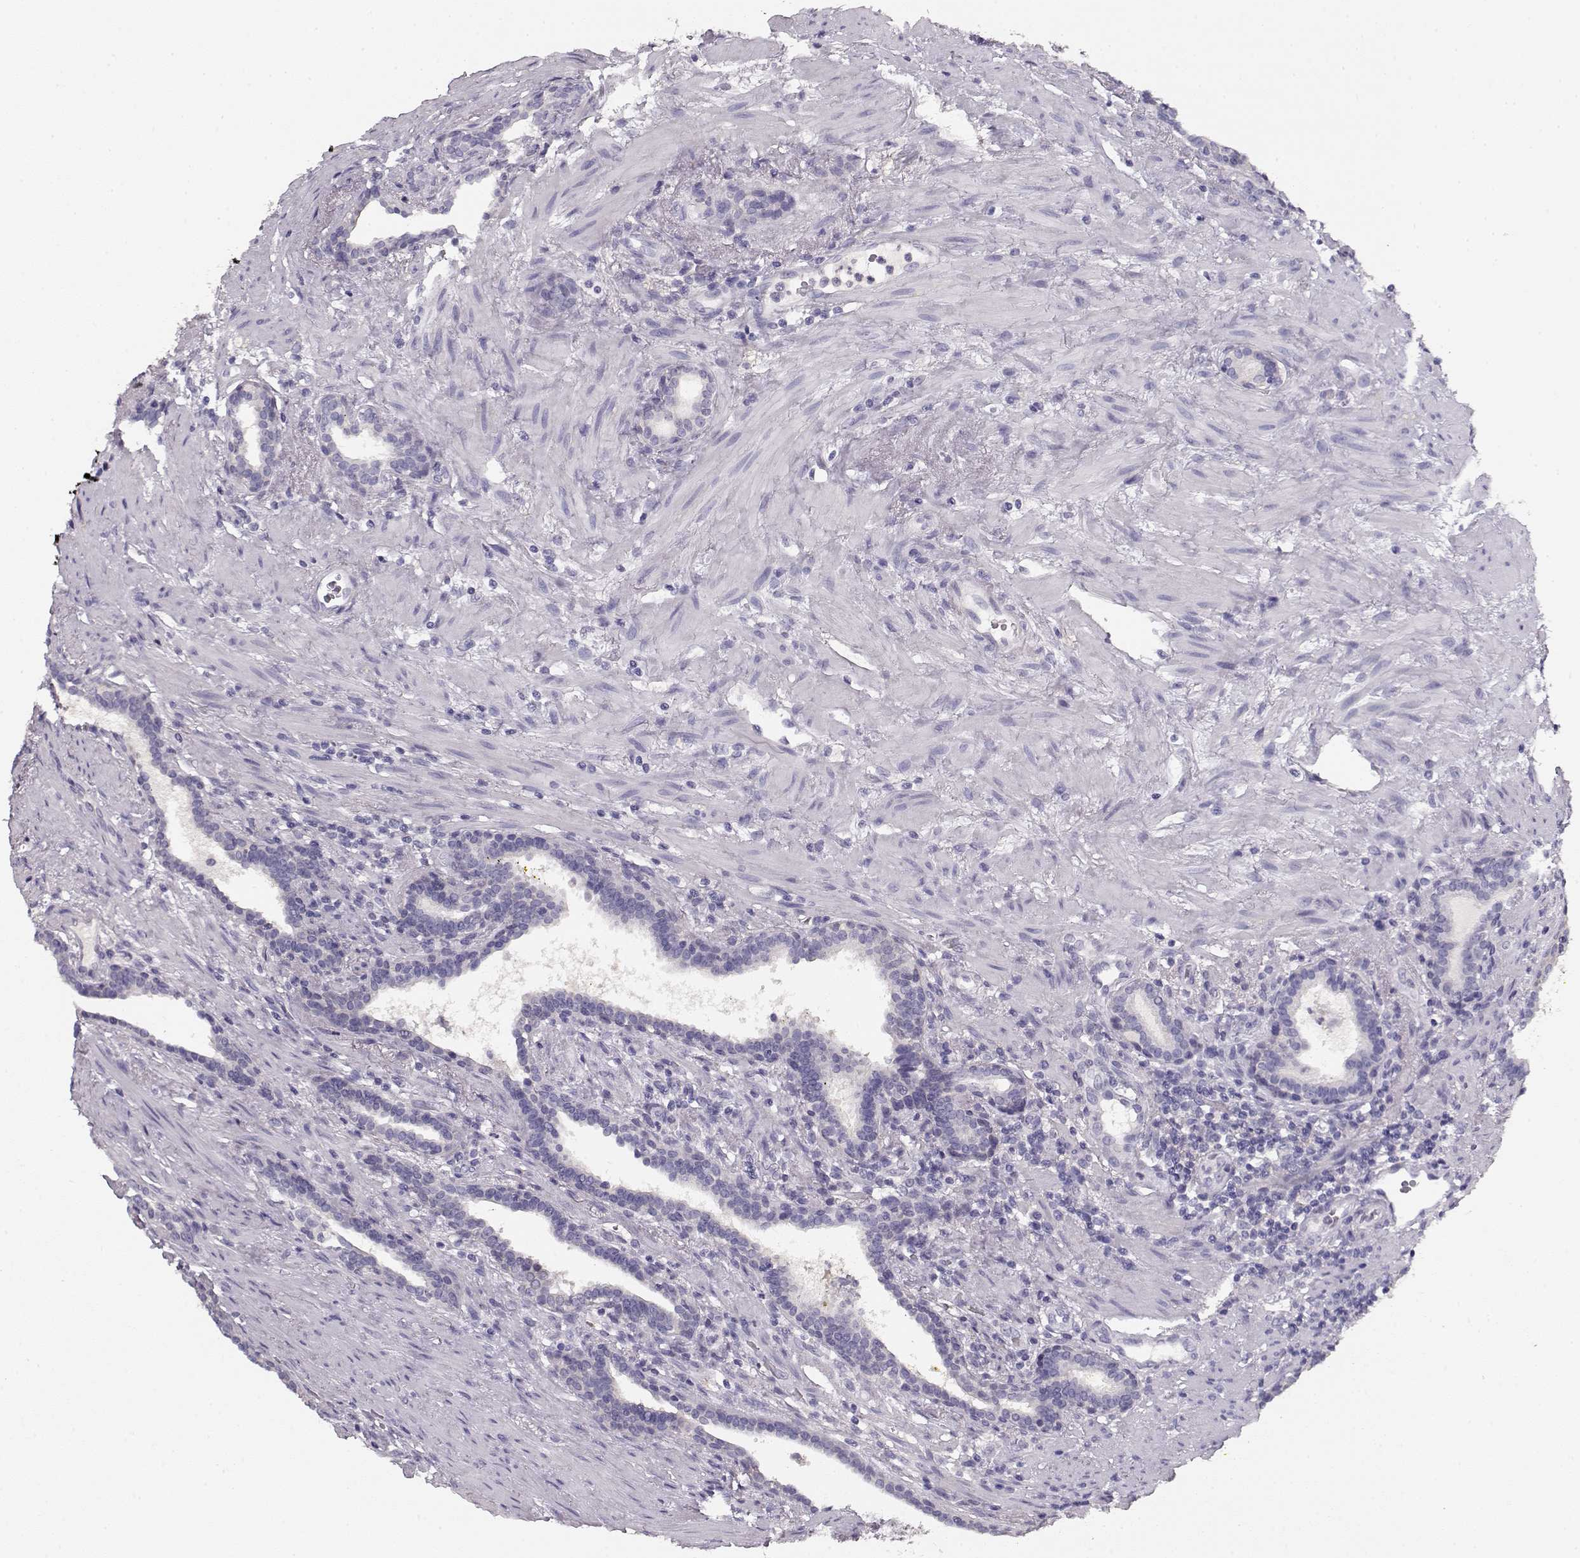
{"staining": {"intensity": "negative", "quantity": "none", "location": "none"}, "tissue": "prostate cancer", "cell_type": "Tumor cells", "image_type": "cancer", "snomed": [{"axis": "morphology", "description": "Adenocarcinoma, NOS"}, {"axis": "topography", "description": "Prostate"}], "caption": "DAB immunohistochemical staining of prostate cancer exhibits no significant expression in tumor cells.", "gene": "NDRG4", "patient": {"sex": "male", "age": 66}}